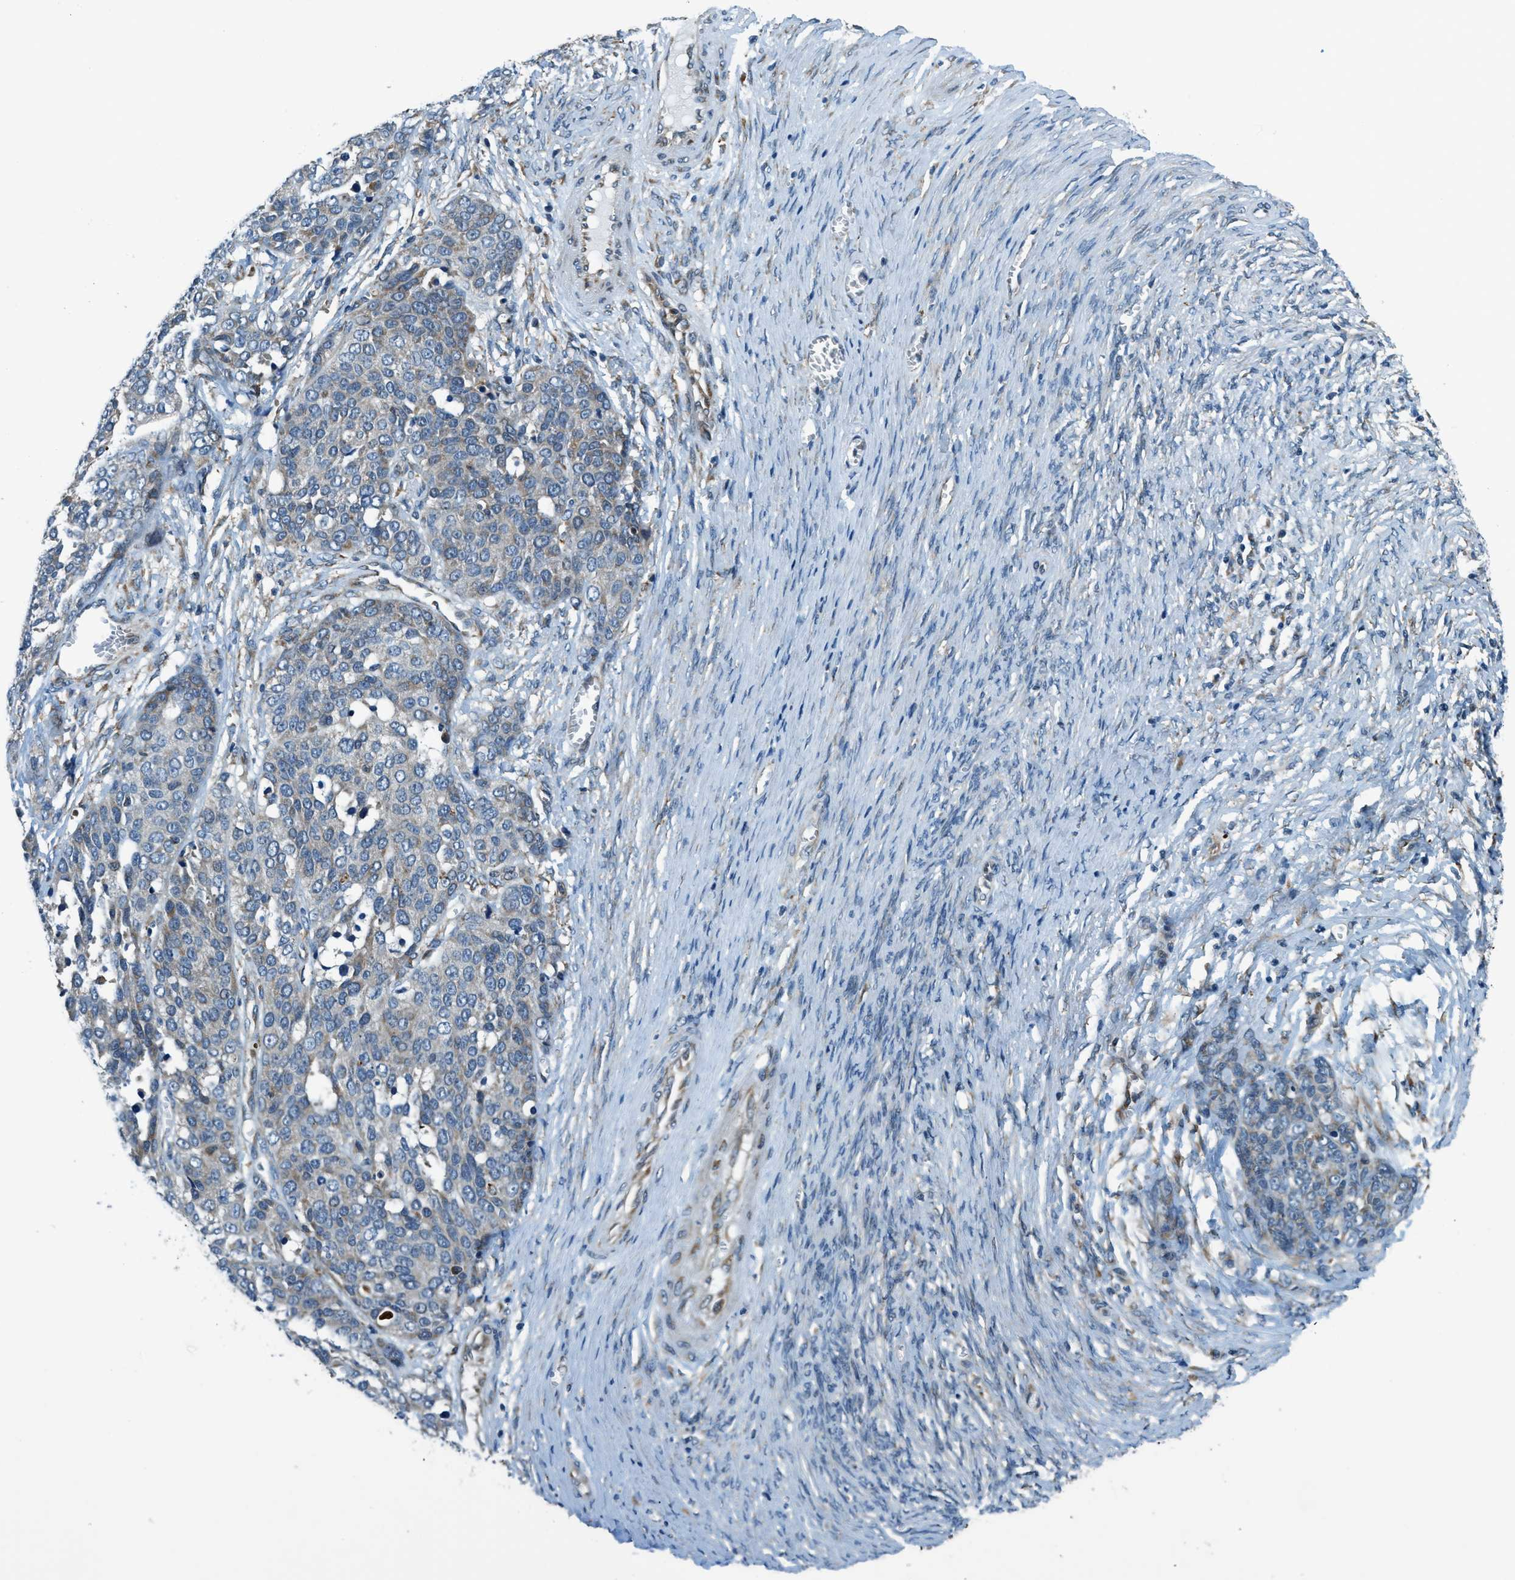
{"staining": {"intensity": "weak", "quantity": "<25%", "location": "cytoplasmic/membranous"}, "tissue": "ovarian cancer", "cell_type": "Tumor cells", "image_type": "cancer", "snomed": [{"axis": "morphology", "description": "Cystadenocarcinoma, serous, NOS"}, {"axis": "topography", "description": "Ovary"}], "caption": "High magnification brightfield microscopy of ovarian cancer (serous cystadenocarcinoma) stained with DAB (3,3'-diaminobenzidine) (brown) and counterstained with hematoxylin (blue): tumor cells show no significant positivity. (Stains: DAB (3,3'-diaminobenzidine) IHC with hematoxylin counter stain, Microscopy: brightfield microscopy at high magnification).", "gene": "GINM1", "patient": {"sex": "female", "age": 44}}